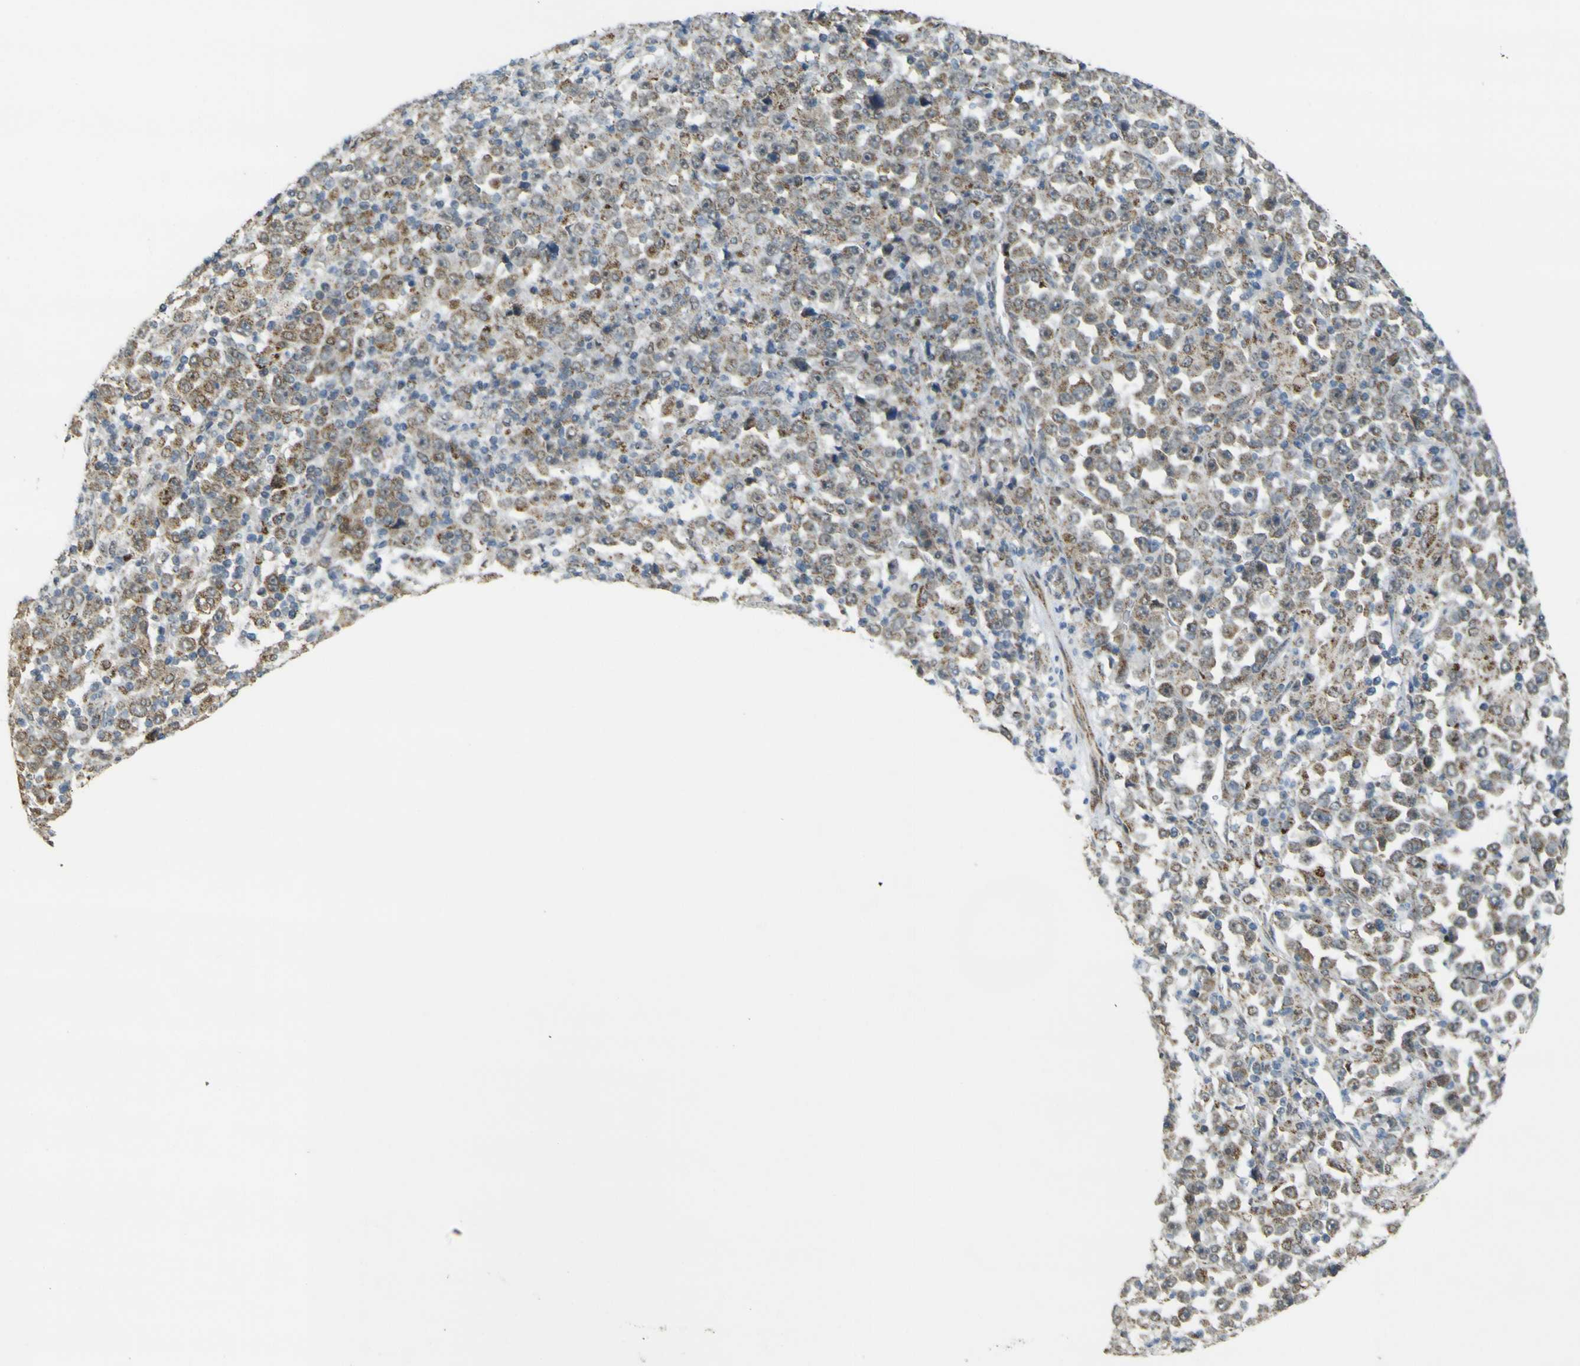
{"staining": {"intensity": "moderate", "quantity": ">75%", "location": "cytoplasmic/membranous"}, "tissue": "stomach cancer", "cell_type": "Tumor cells", "image_type": "cancer", "snomed": [{"axis": "morphology", "description": "Normal tissue, NOS"}, {"axis": "morphology", "description": "Adenocarcinoma, NOS"}, {"axis": "topography", "description": "Stomach, upper"}, {"axis": "topography", "description": "Stomach"}], "caption": "Tumor cells display medium levels of moderate cytoplasmic/membranous positivity in about >75% of cells in human stomach cancer (adenocarcinoma).", "gene": "ACBD5", "patient": {"sex": "male", "age": 59}}